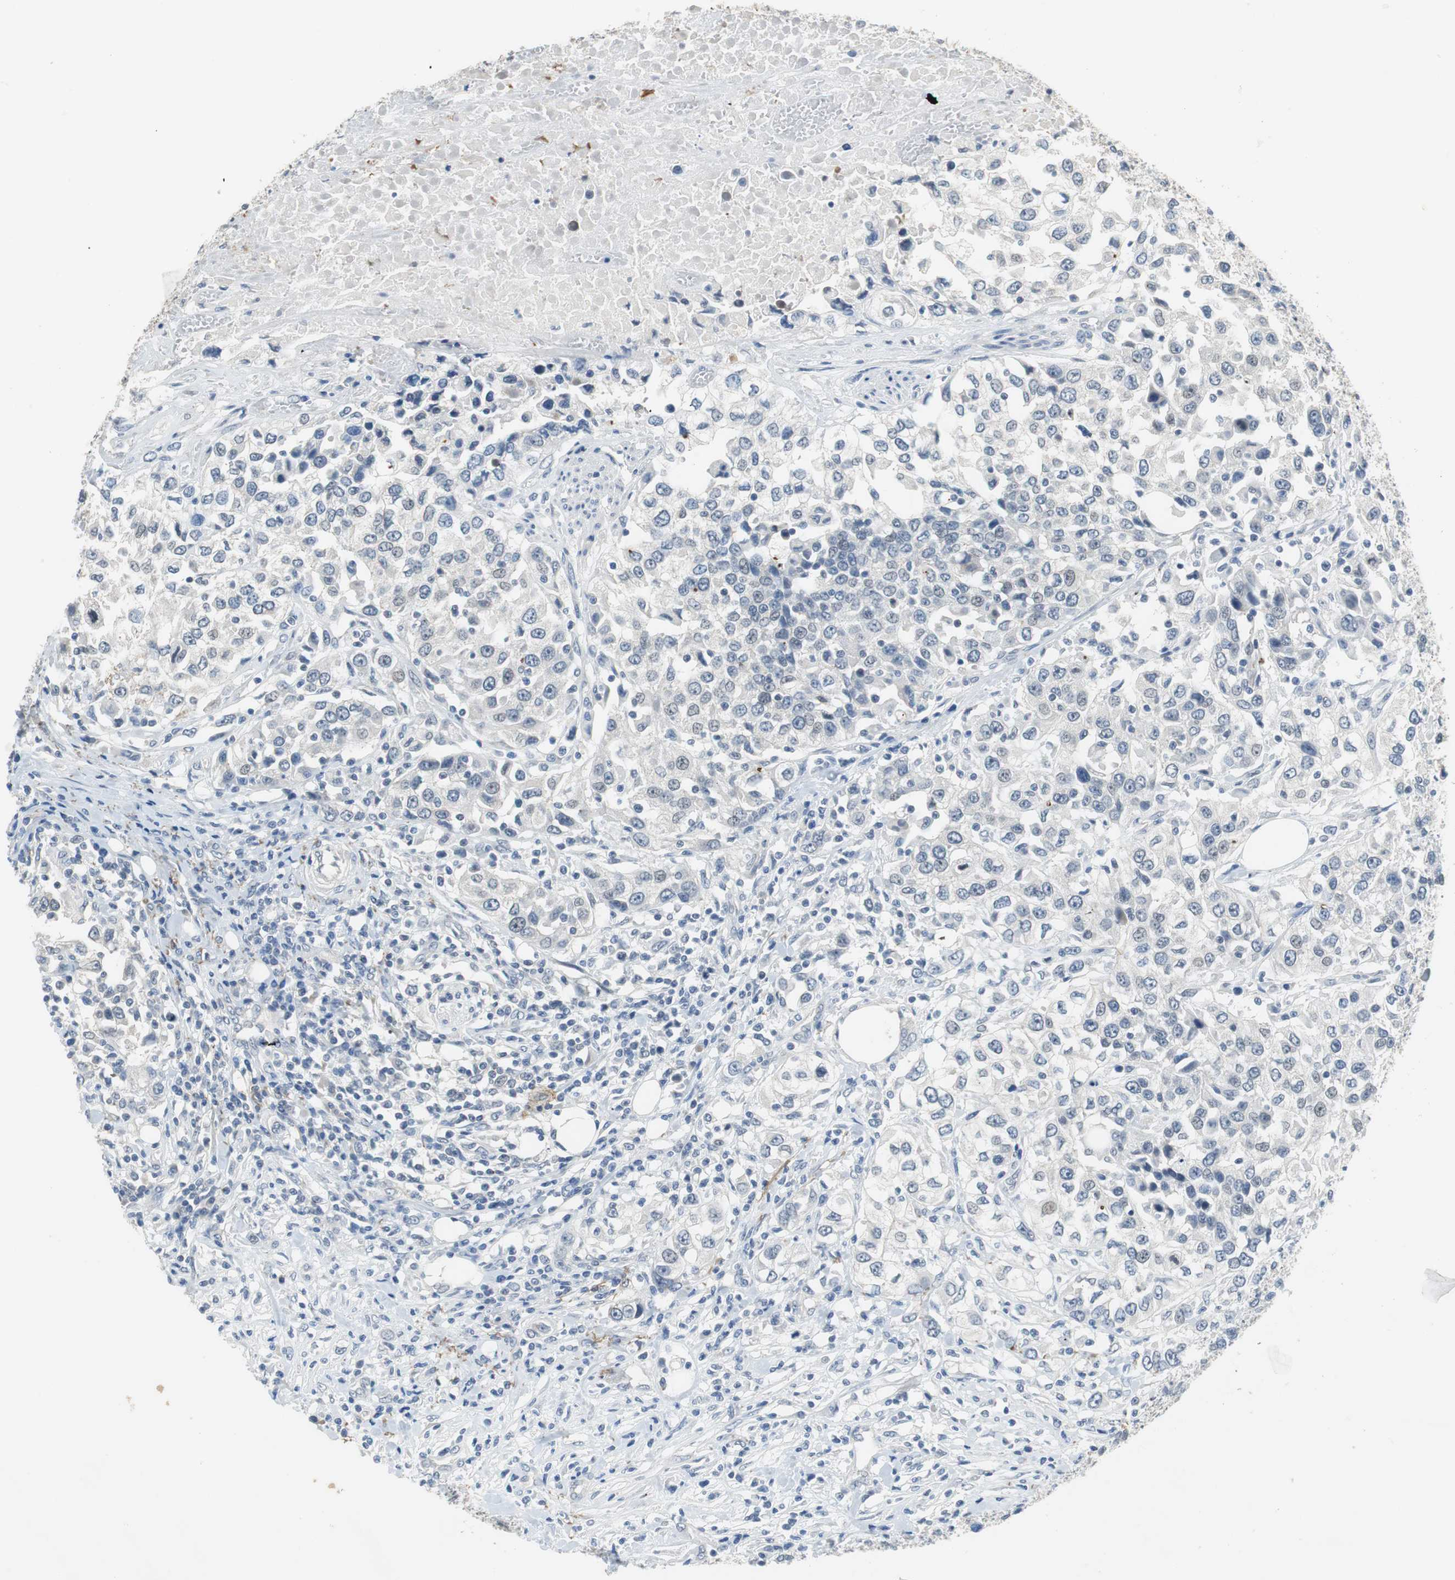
{"staining": {"intensity": "negative", "quantity": "none", "location": "none"}, "tissue": "urothelial cancer", "cell_type": "Tumor cells", "image_type": "cancer", "snomed": [{"axis": "morphology", "description": "Urothelial carcinoma, High grade"}, {"axis": "topography", "description": "Urinary bladder"}], "caption": "High magnification brightfield microscopy of urothelial cancer stained with DAB (3,3'-diaminobenzidine) (brown) and counterstained with hematoxylin (blue): tumor cells show no significant positivity.", "gene": "MUC7", "patient": {"sex": "female", "age": 80}}